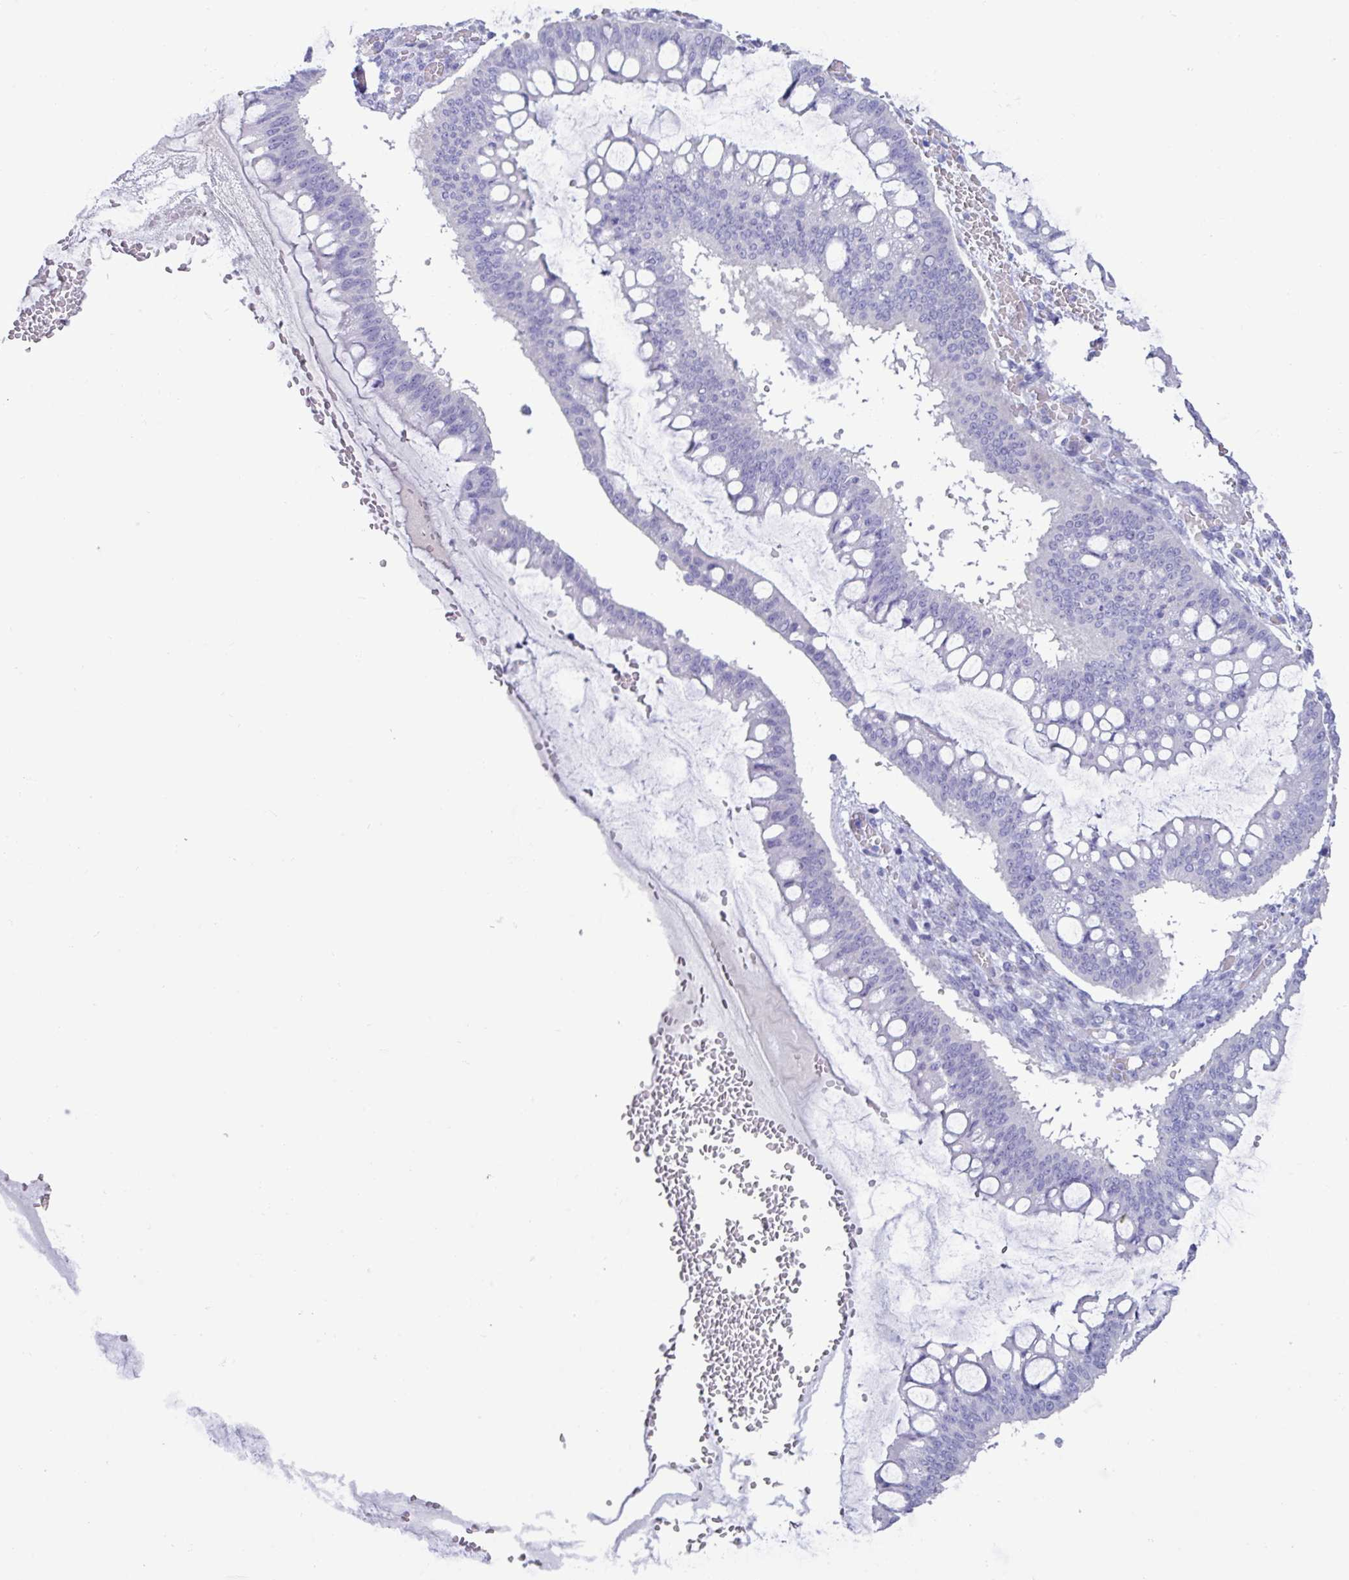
{"staining": {"intensity": "negative", "quantity": "none", "location": "none"}, "tissue": "ovarian cancer", "cell_type": "Tumor cells", "image_type": "cancer", "snomed": [{"axis": "morphology", "description": "Cystadenocarcinoma, mucinous, NOS"}, {"axis": "topography", "description": "Ovary"}], "caption": "High power microscopy micrograph of an immunohistochemistry histopathology image of ovarian mucinous cystadenocarcinoma, revealing no significant positivity in tumor cells.", "gene": "STIMATE", "patient": {"sex": "female", "age": 73}}